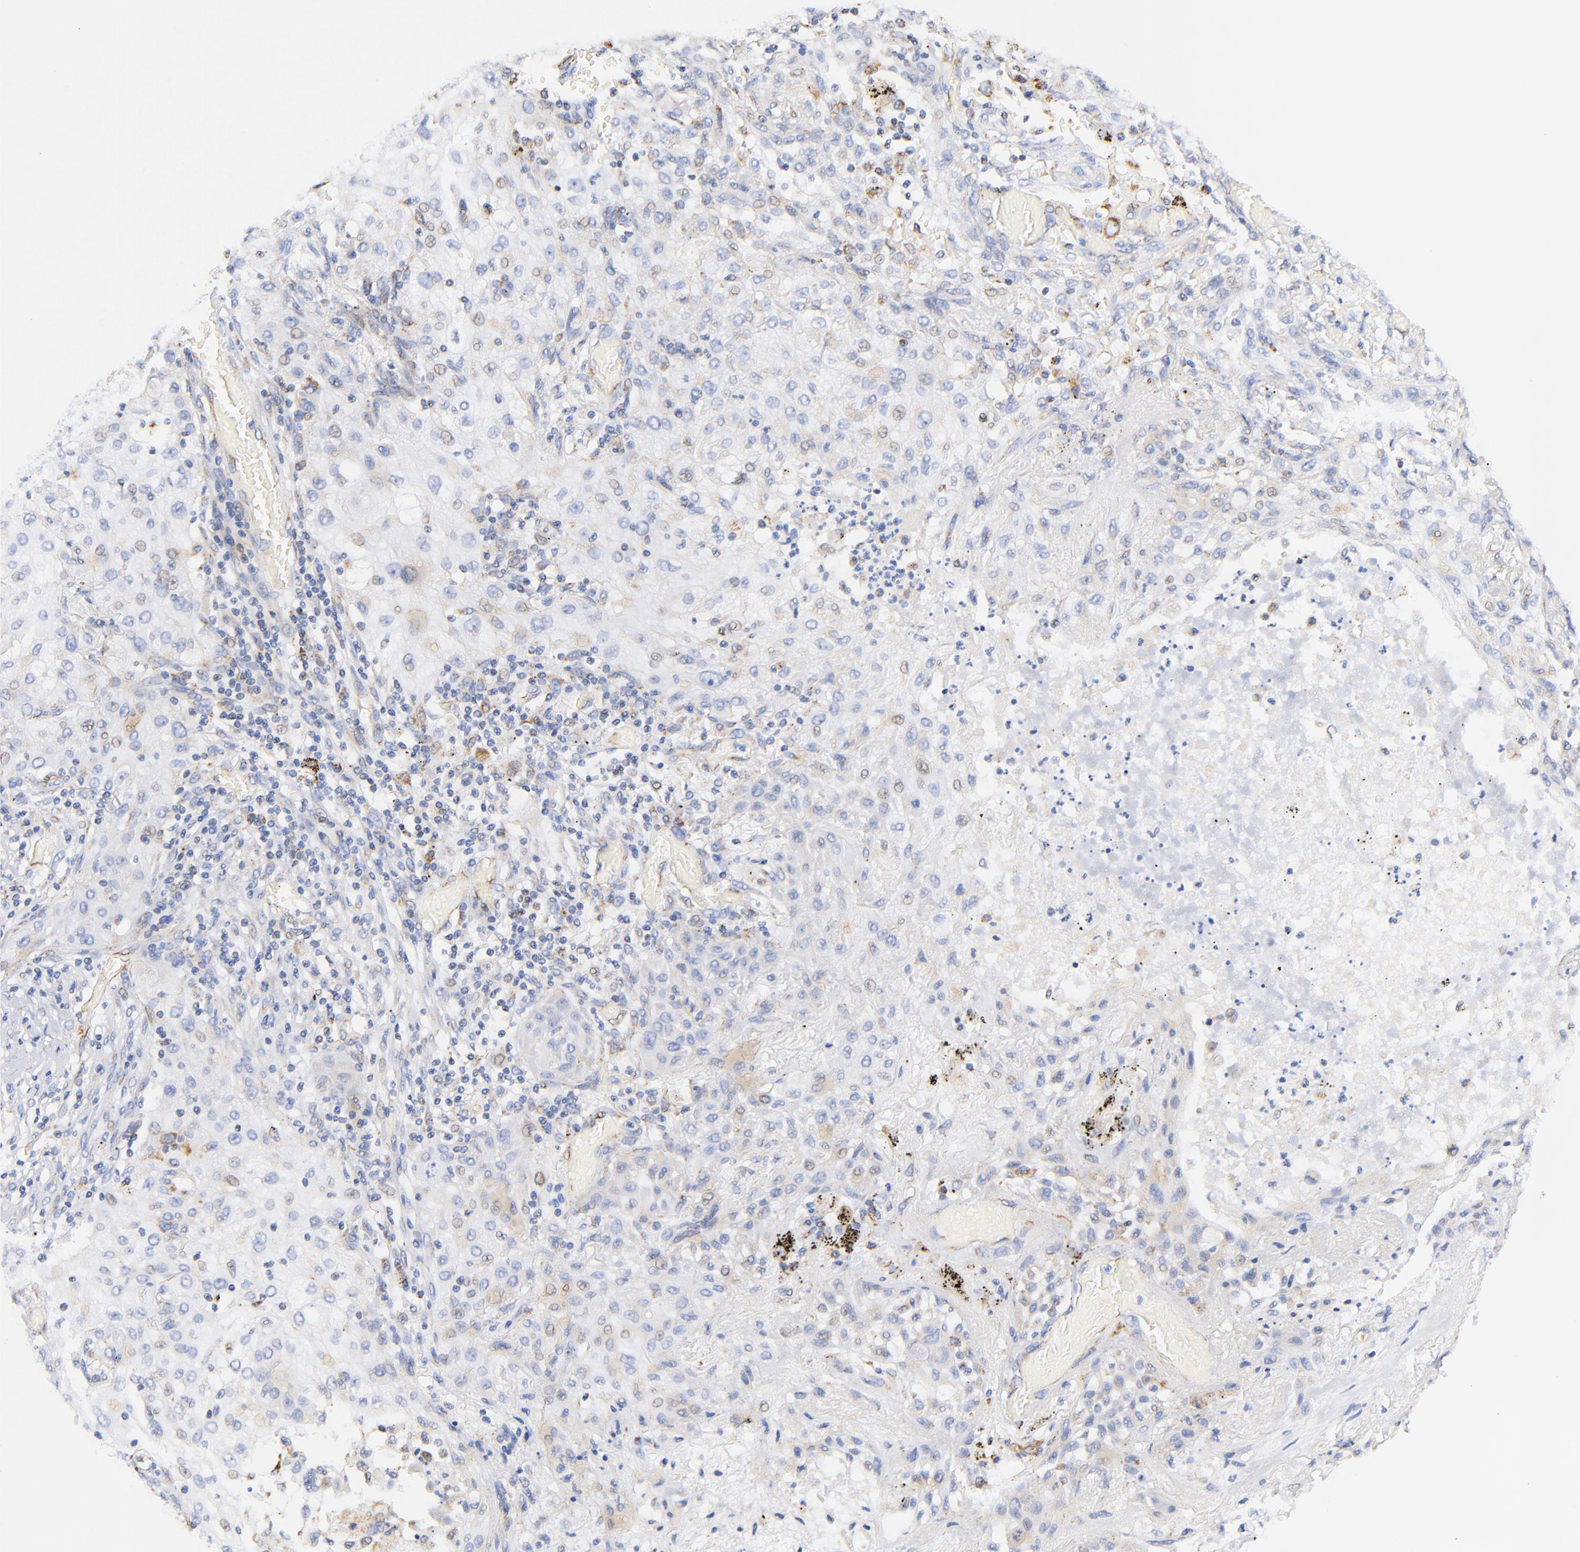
{"staining": {"intensity": "weak", "quantity": "<25%", "location": "cytoplasmic/membranous"}, "tissue": "lung cancer", "cell_type": "Tumor cells", "image_type": "cancer", "snomed": [{"axis": "morphology", "description": "Squamous cell carcinoma, NOS"}, {"axis": "topography", "description": "Lung"}], "caption": "This histopathology image is of lung cancer (squamous cell carcinoma) stained with immunohistochemistry (IHC) to label a protein in brown with the nuclei are counter-stained blue. There is no positivity in tumor cells.", "gene": "ATP5F1D", "patient": {"sex": "female", "age": 47}}